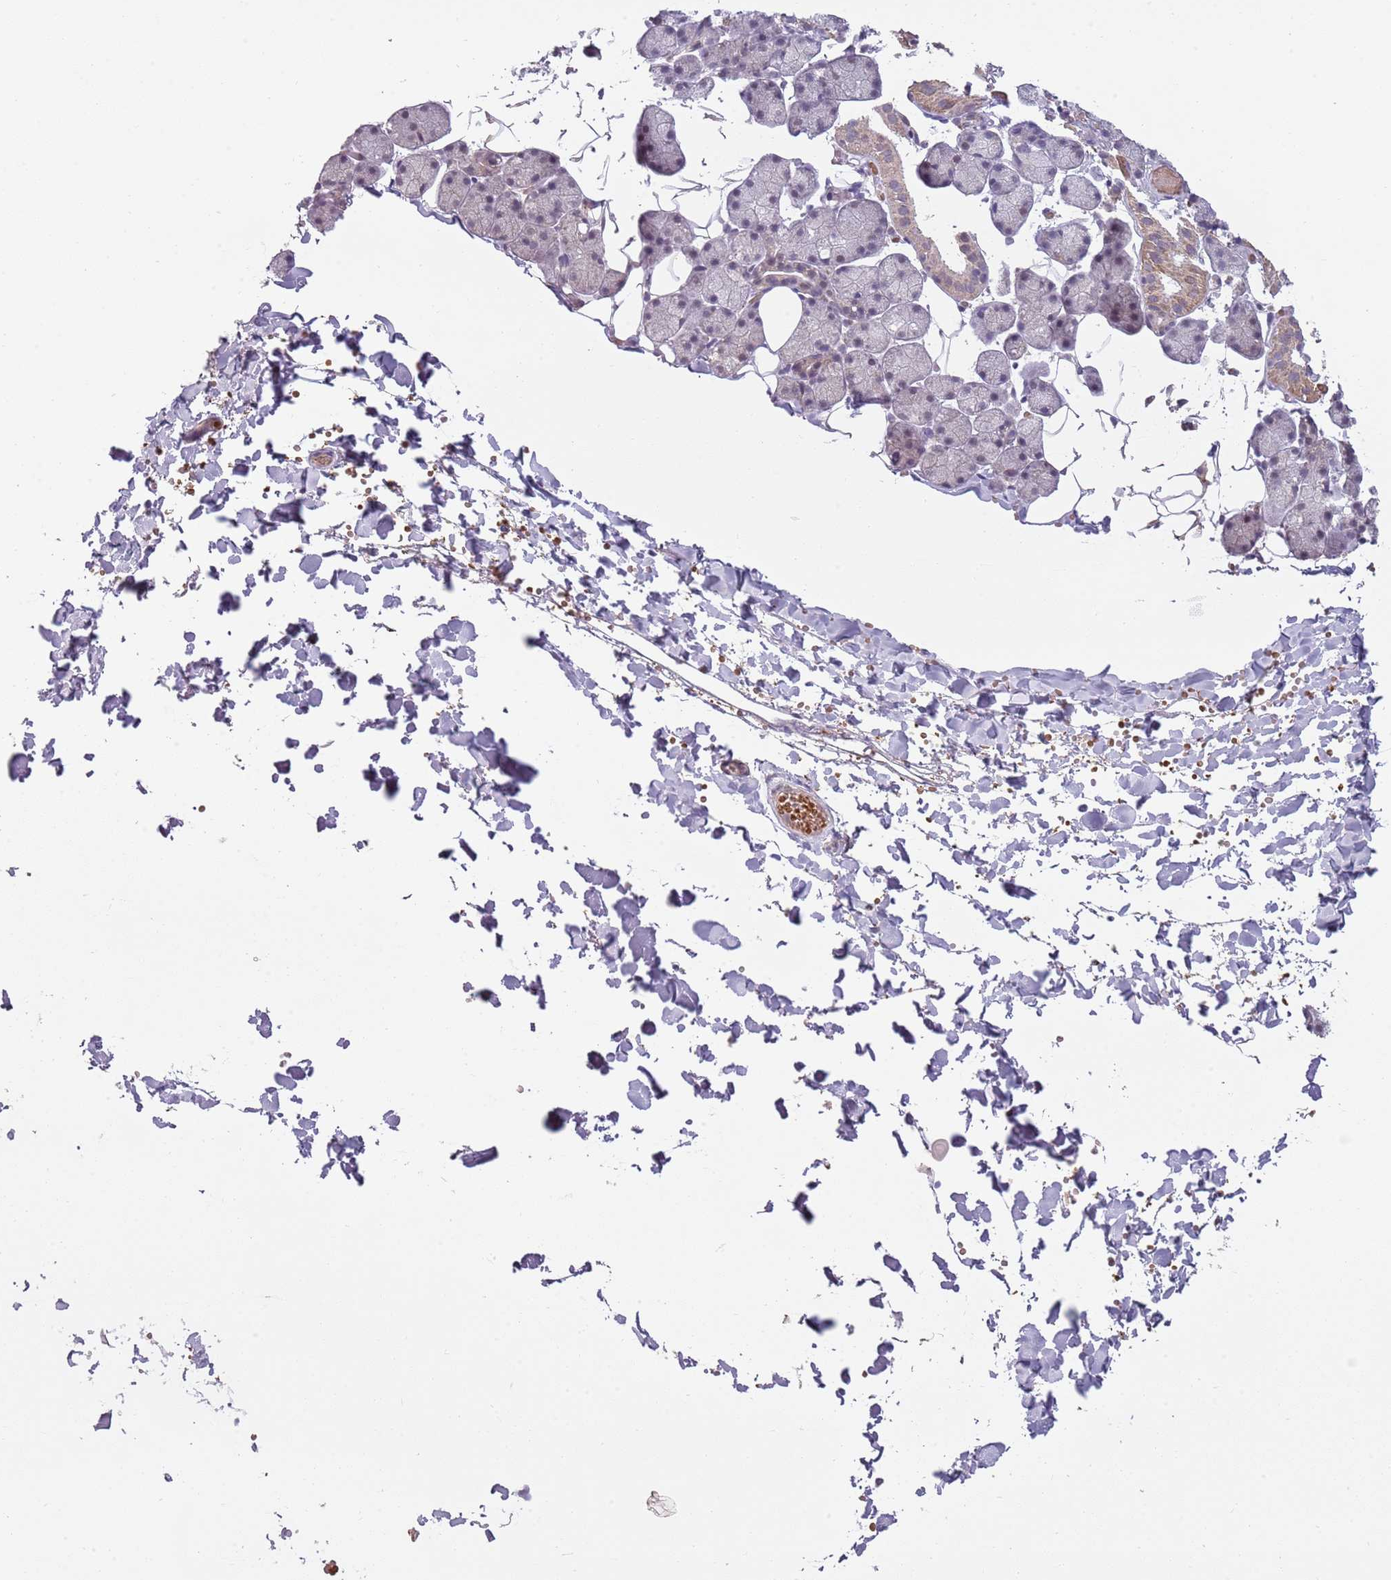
{"staining": {"intensity": "moderate", "quantity": "<25%", "location": "cytoplasmic/membranous"}, "tissue": "salivary gland", "cell_type": "Glandular cells", "image_type": "normal", "snomed": [{"axis": "morphology", "description": "Normal tissue, NOS"}, {"axis": "topography", "description": "Salivary gland"}], "caption": "Brown immunohistochemical staining in benign salivary gland demonstrates moderate cytoplasmic/membranous expression in approximately <25% of glandular cells. Nuclei are stained in blue.", "gene": "TEKT4", "patient": {"sex": "female", "age": 33}}